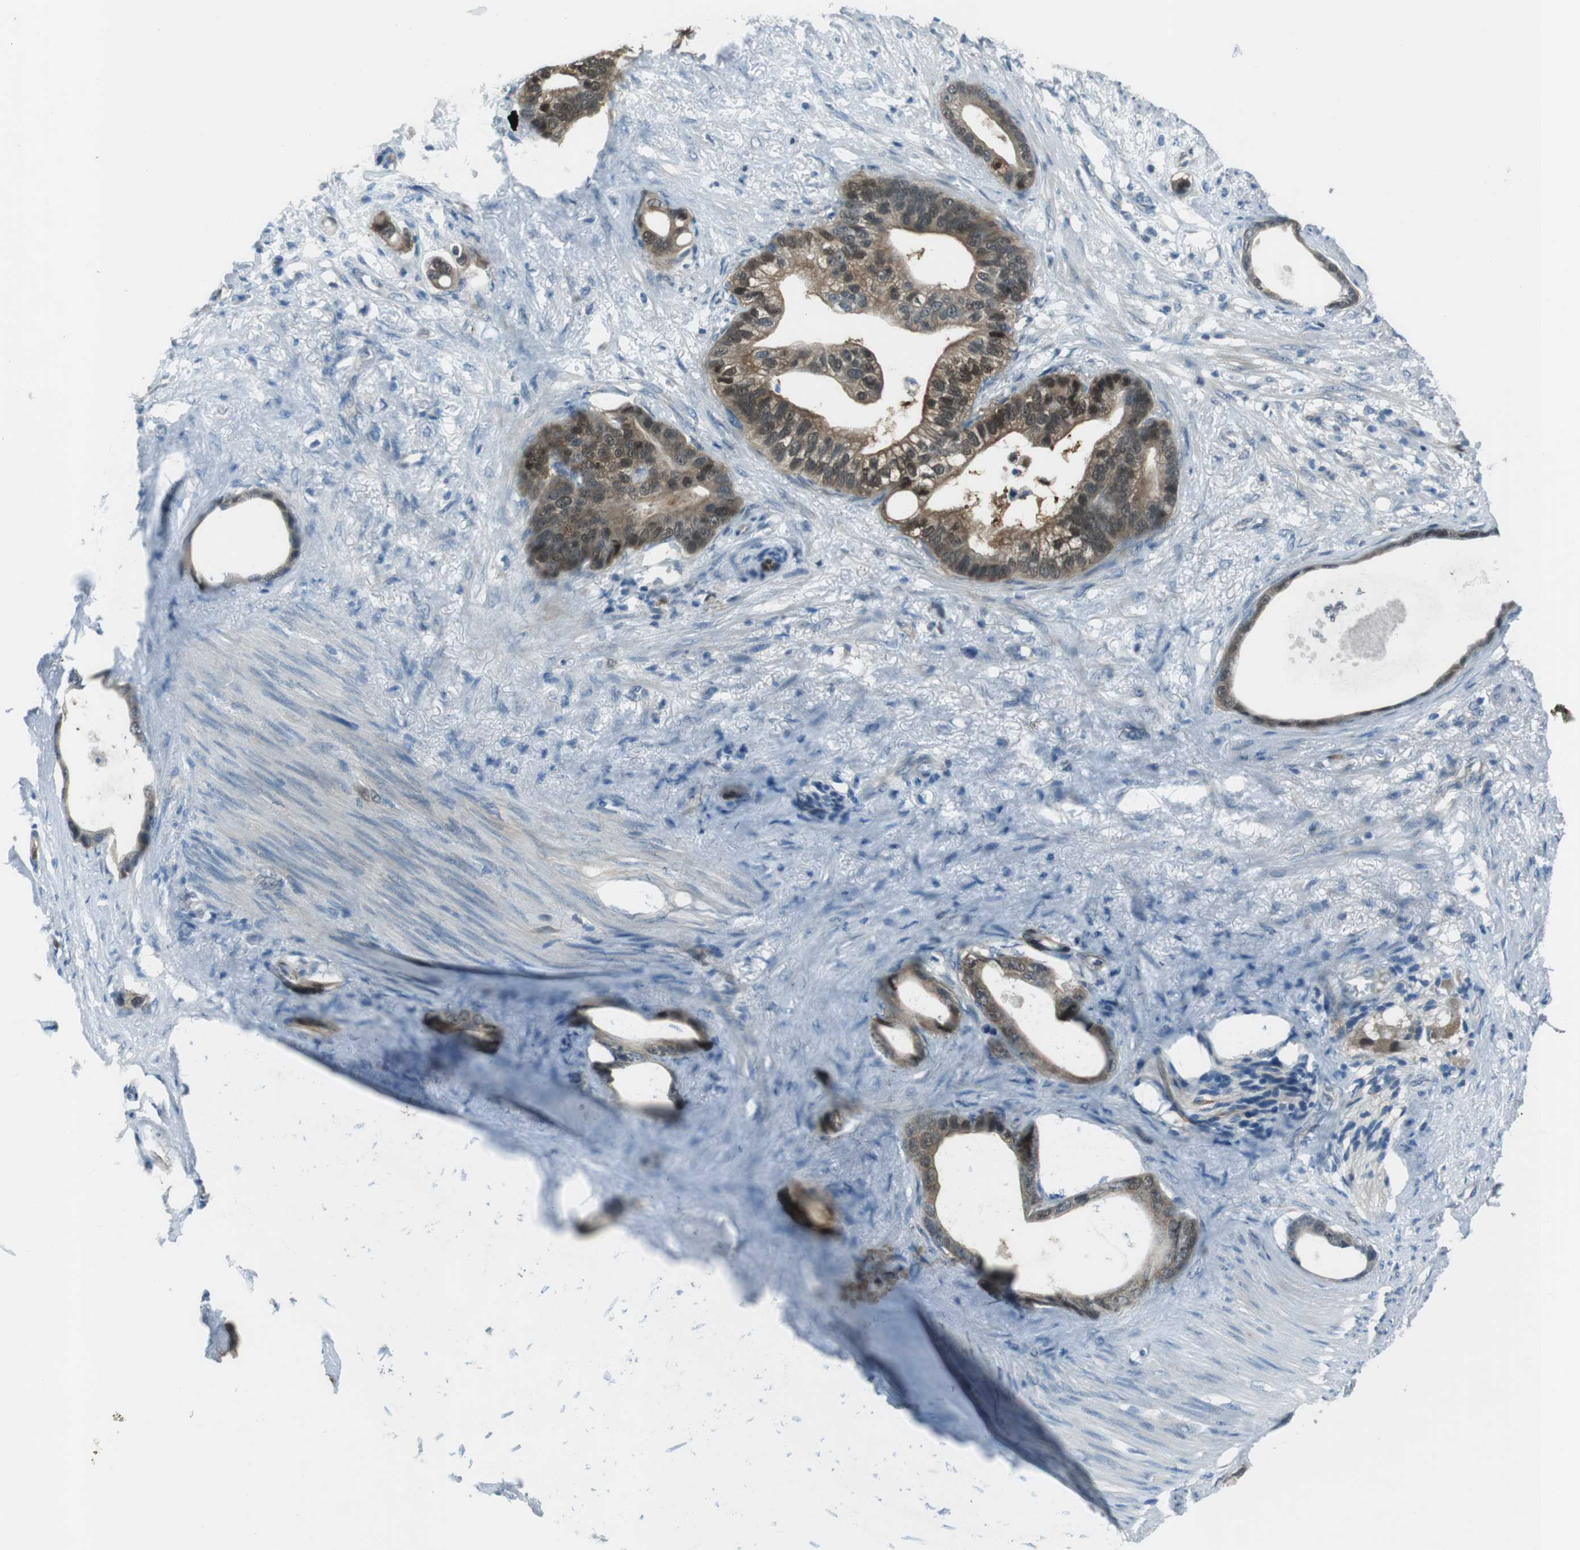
{"staining": {"intensity": "moderate", "quantity": ">75%", "location": "cytoplasmic/membranous,nuclear"}, "tissue": "stomach cancer", "cell_type": "Tumor cells", "image_type": "cancer", "snomed": [{"axis": "morphology", "description": "Adenocarcinoma, NOS"}, {"axis": "topography", "description": "Stomach"}], "caption": "IHC micrograph of human stomach adenocarcinoma stained for a protein (brown), which reveals medium levels of moderate cytoplasmic/membranous and nuclear positivity in approximately >75% of tumor cells.", "gene": "MFAP3", "patient": {"sex": "female", "age": 75}}